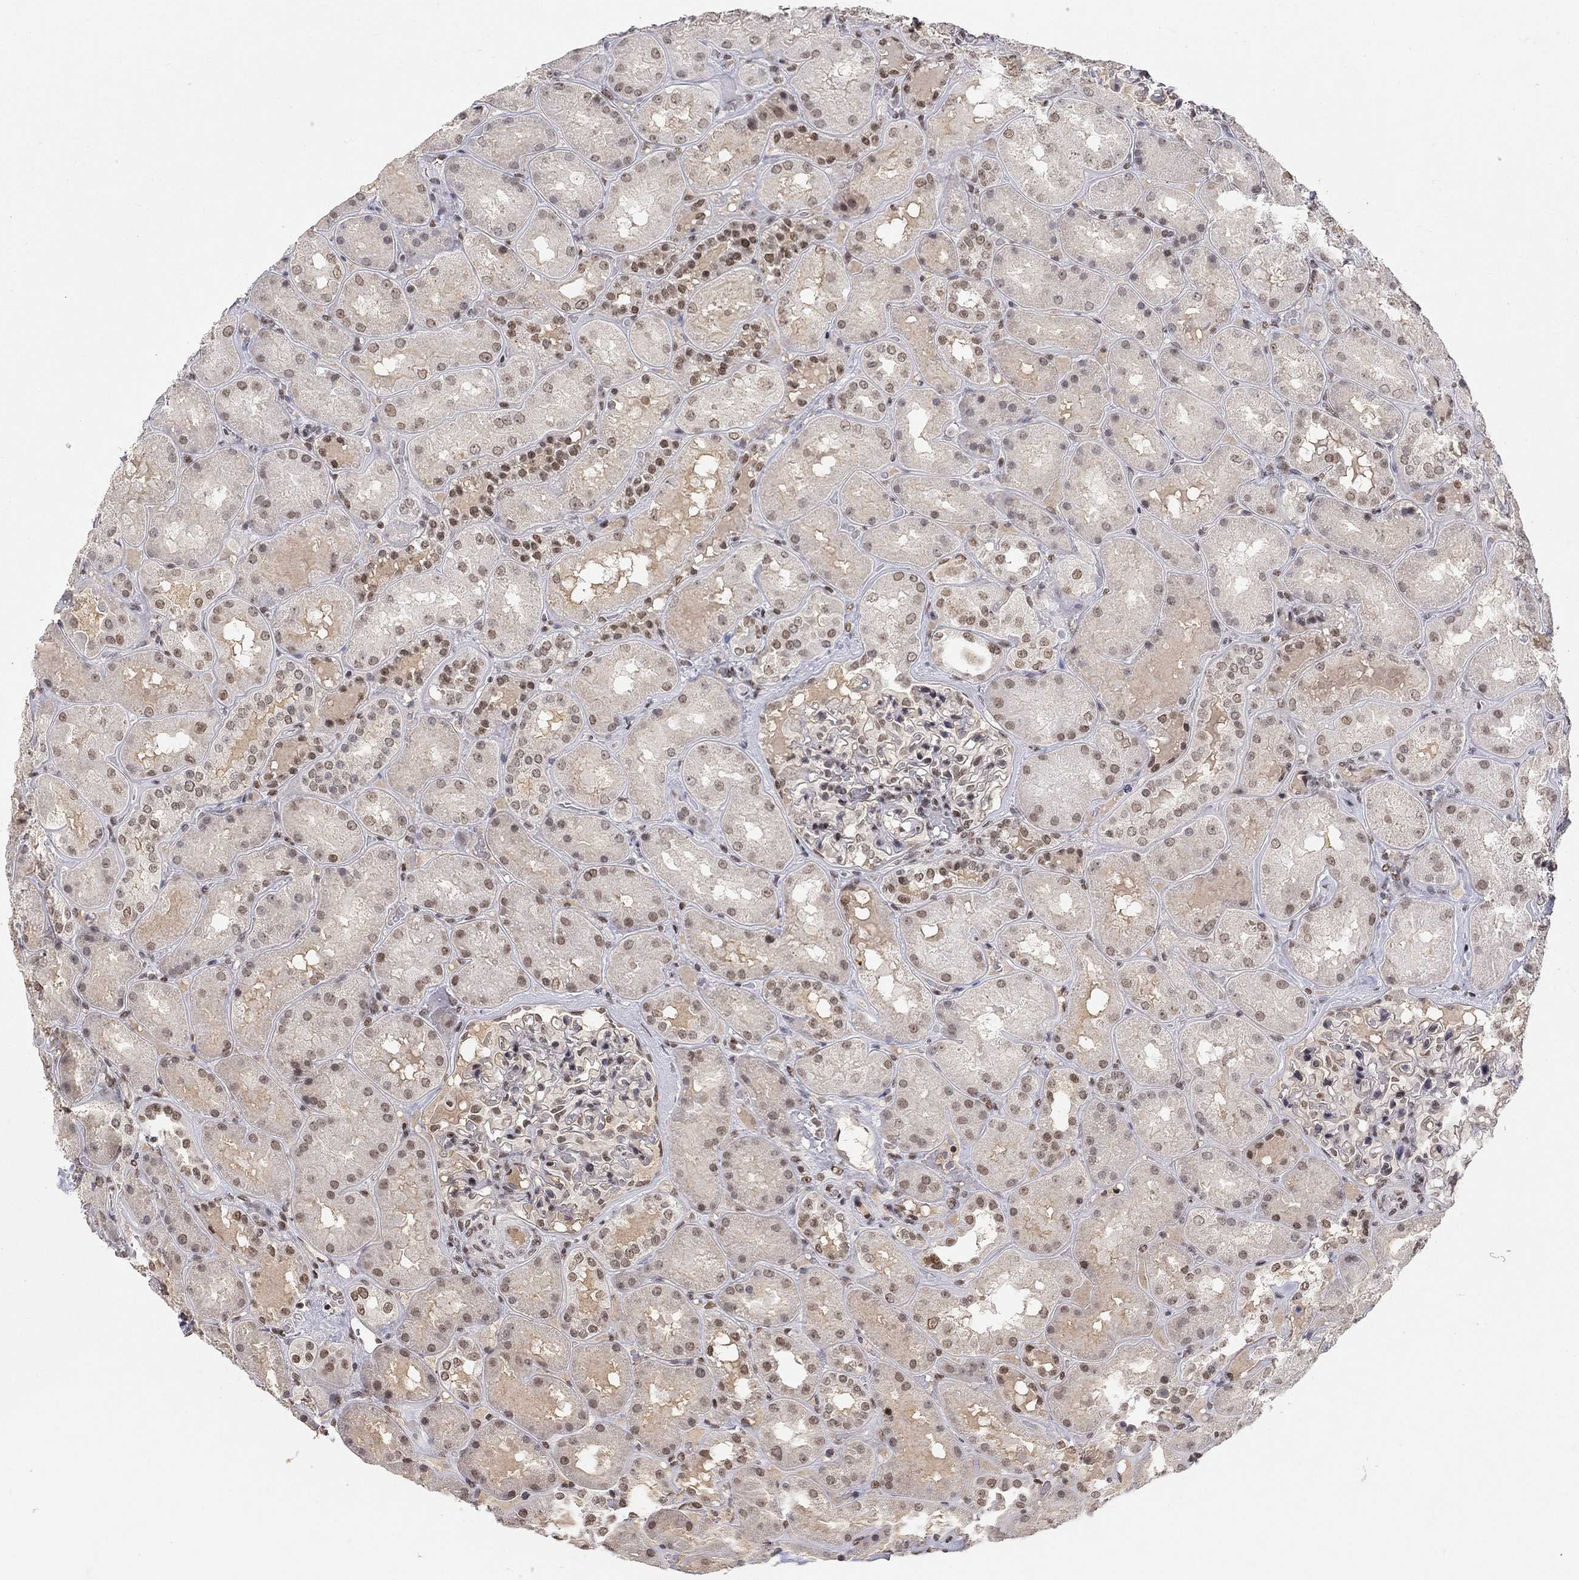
{"staining": {"intensity": "moderate", "quantity": "<25%", "location": "nuclear"}, "tissue": "kidney", "cell_type": "Cells in glomeruli", "image_type": "normal", "snomed": [{"axis": "morphology", "description": "Normal tissue, NOS"}, {"axis": "topography", "description": "Kidney"}], "caption": "Protein analysis of benign kidney displays moderate nuclear positivity in approximately <25% of cells in glomeruli. Nuclei are stained in blue.", "gene": "KLF12", "patient": {"sex": "male", "age": 73}}